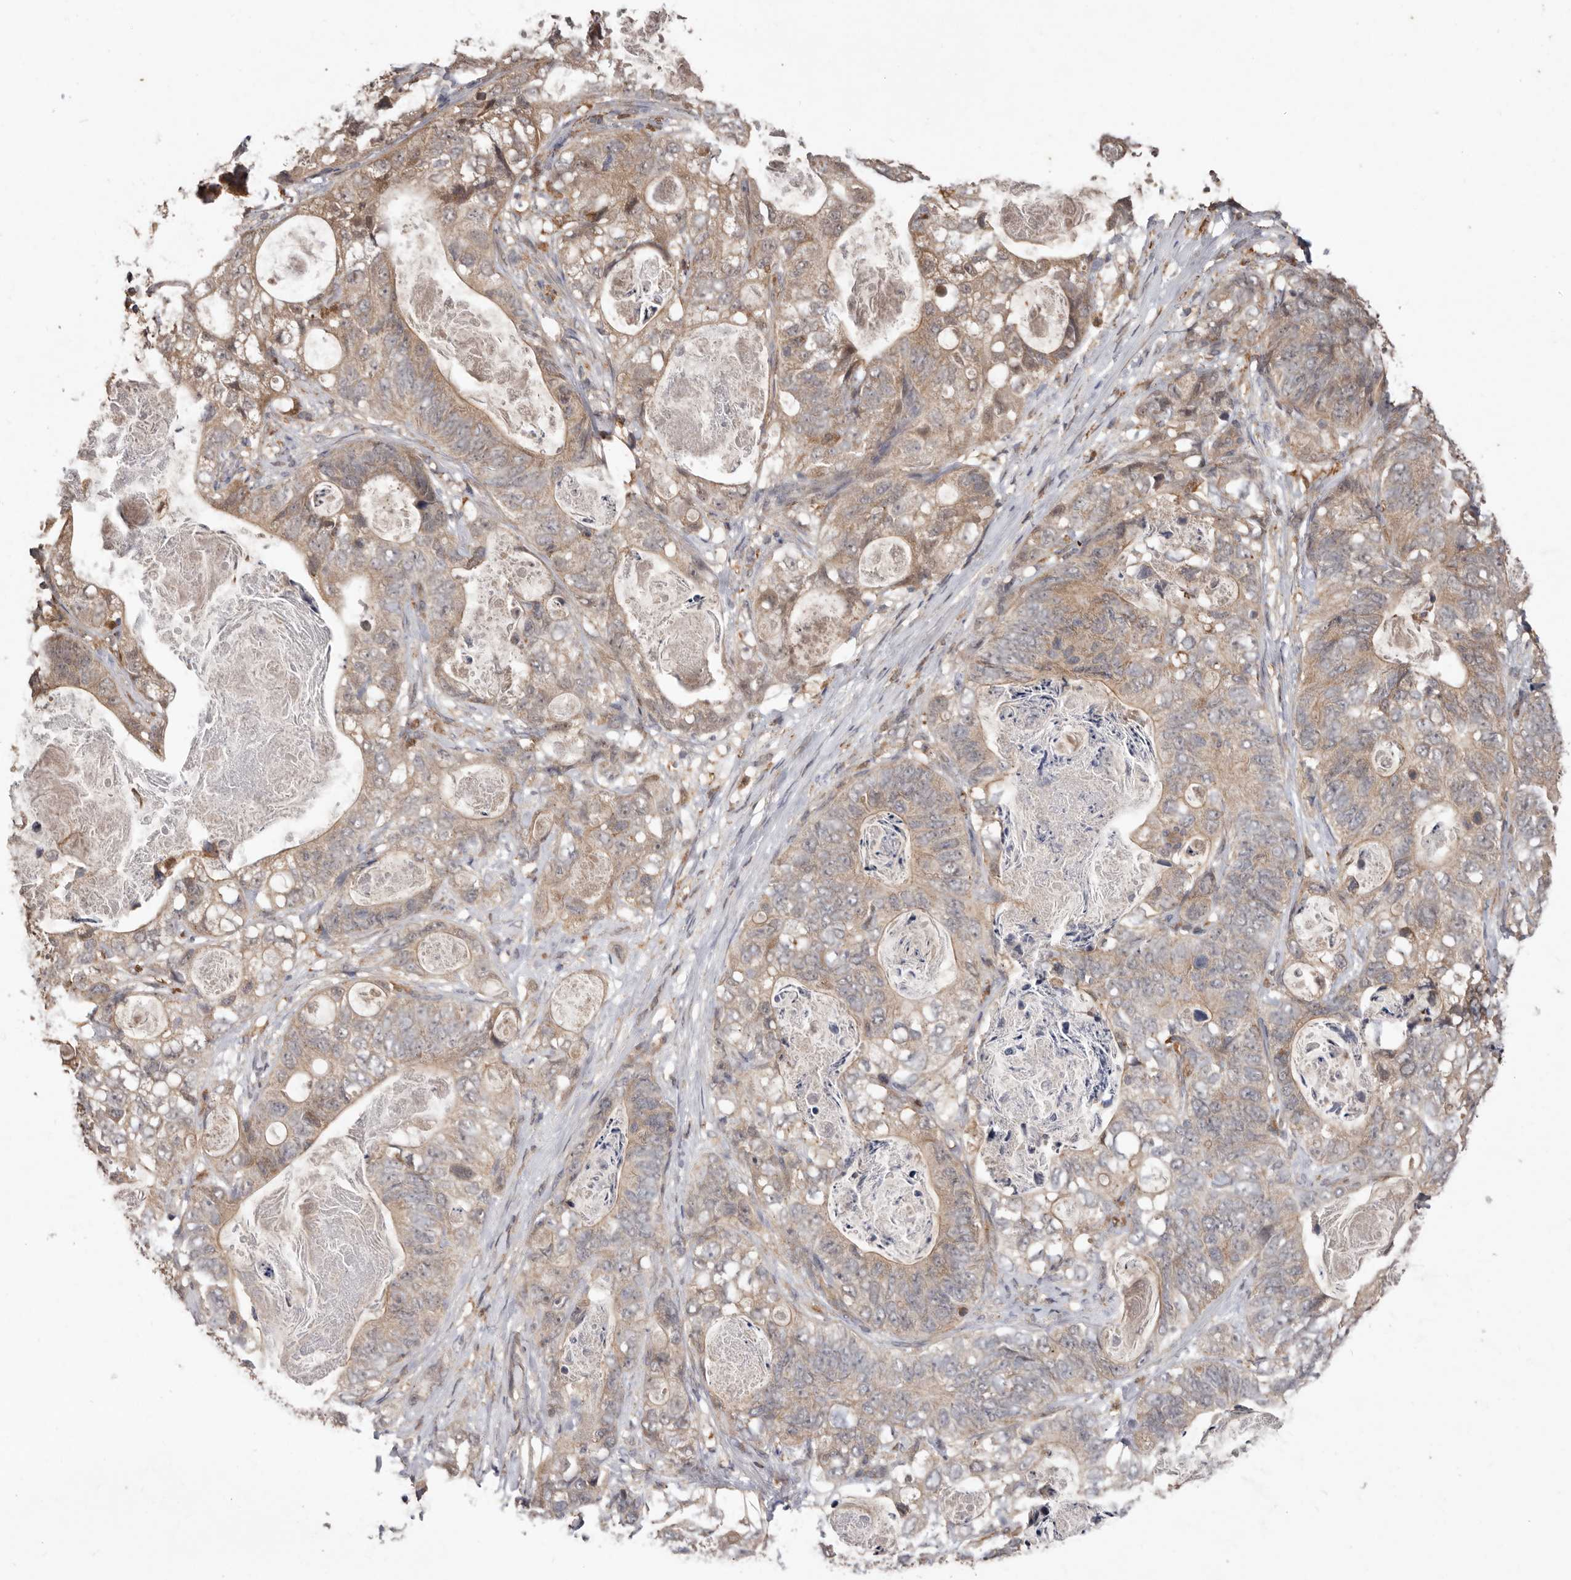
{"staining": {"intensity": "moderate", "quantity": ">75%", "location": "cytoplasmic/membranous"}, "tissue": "stomach cancer", "cell_type": "Tumor cells", "image_type": "cancer", "snomed": [{"axis": "morphology", "description": "Normal tissue, NOS"}, {"axis": "morphology", "description": "Adenocarcinoma, NOS"}, {"axis": "topography", "description": "Stomach"}], "caption": "Moderate cytoplasmic/membranous protein staining is present in about >75% of tumor cells in stomach cancer.", "gene": "RSPO2", "patient": {"sex": "female", "age": 89}}